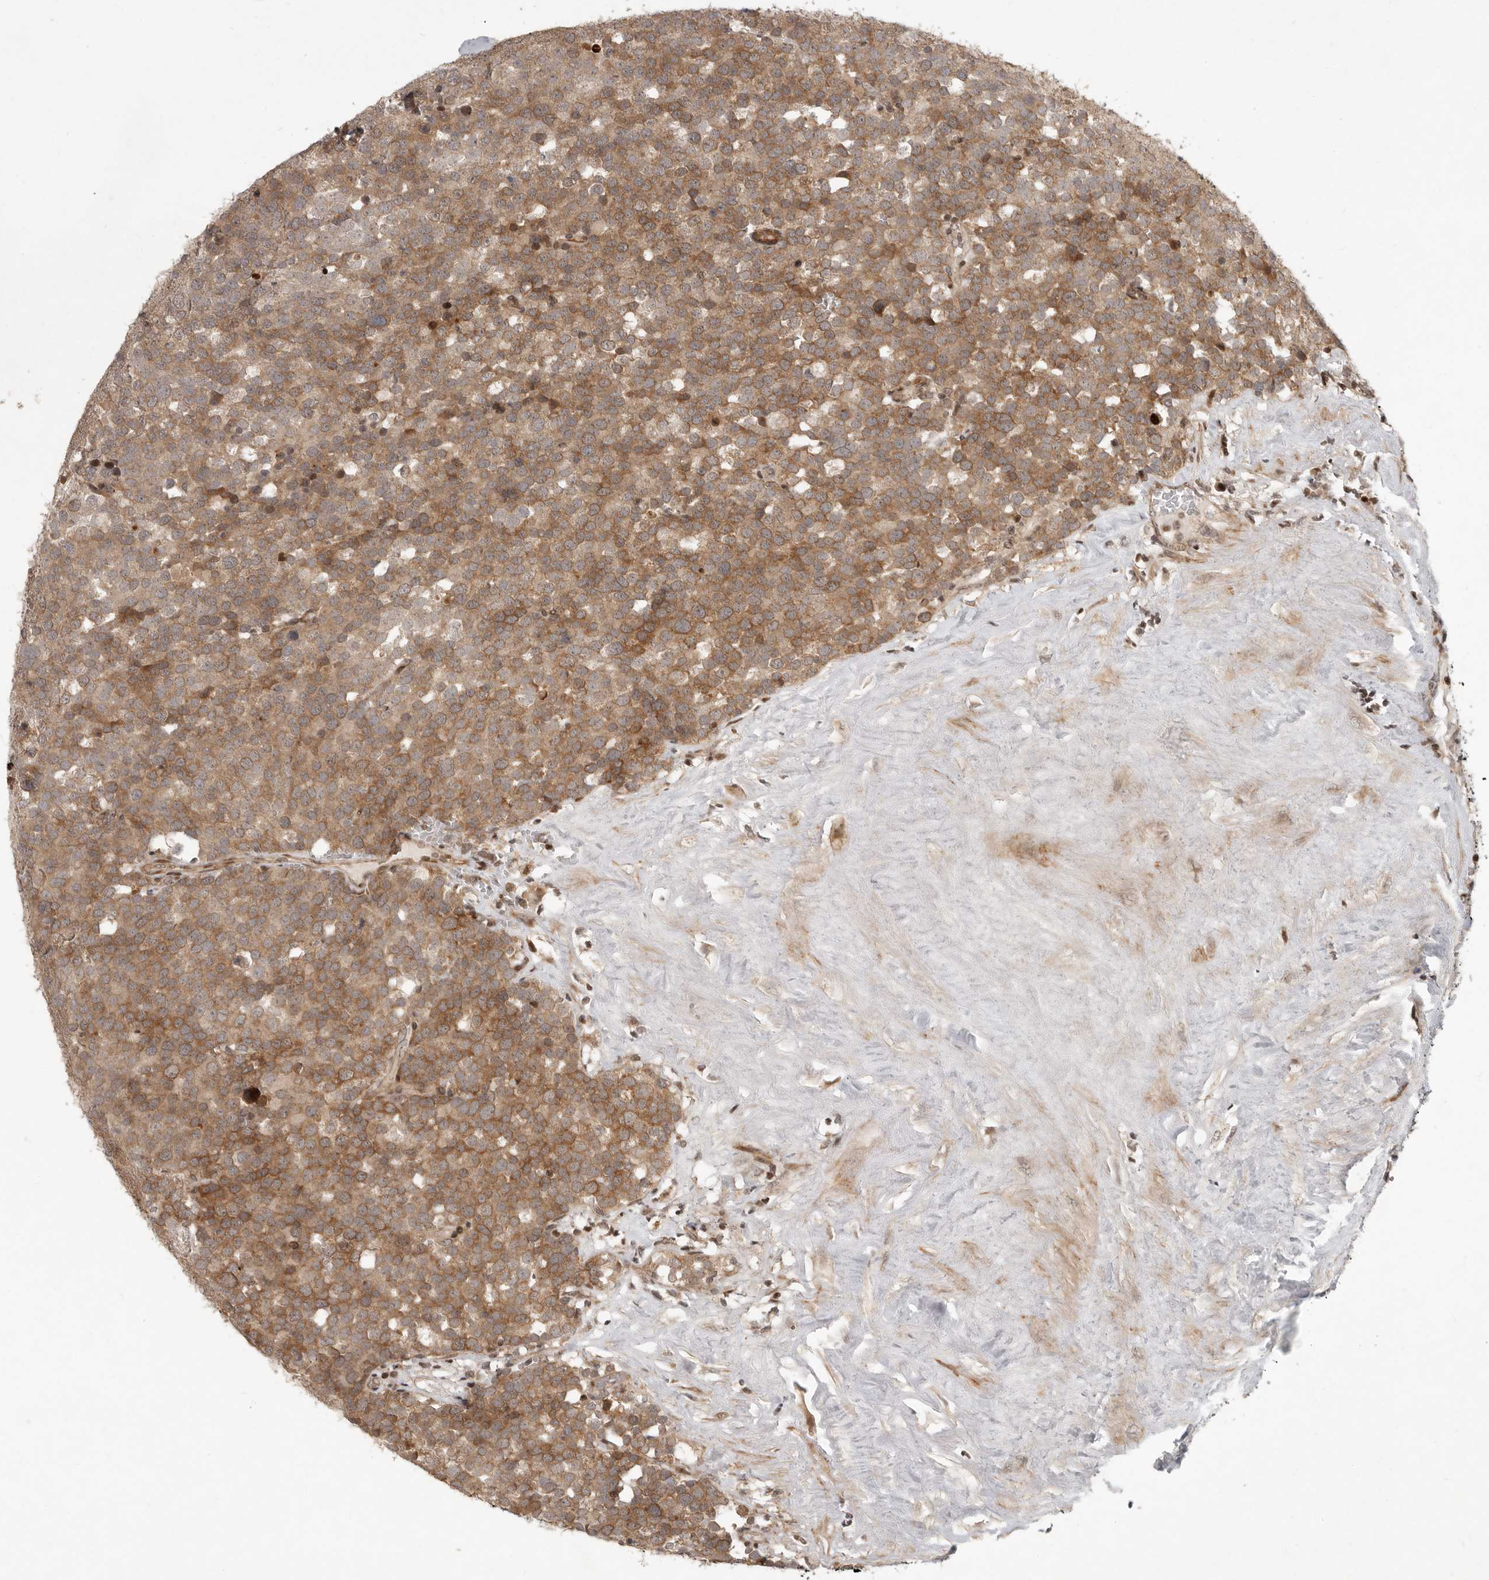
{"staining": {"intensity": "moderate", "quantity": ">75%", "location": "cytoplasmic/membranous"}, "tissue": "testis cancer", "cell_type": "Tumor cells", "image_type": "cancer", "snomed": [{"axis": "morphology", "description": "Seminoma, NOS"}, {"axis": "topography", "description": "Testis"}], "caption": "Immunohistochemistry (DAB (3,3'-diaminobenzidine)) staining of human seminoma (testis) demonstrates moderate cytoplasmic/membranous protein expression in approximately >75% of tumor cells.", "gene": "RABIF", "patient": {"sex": "male", "age": 71}}